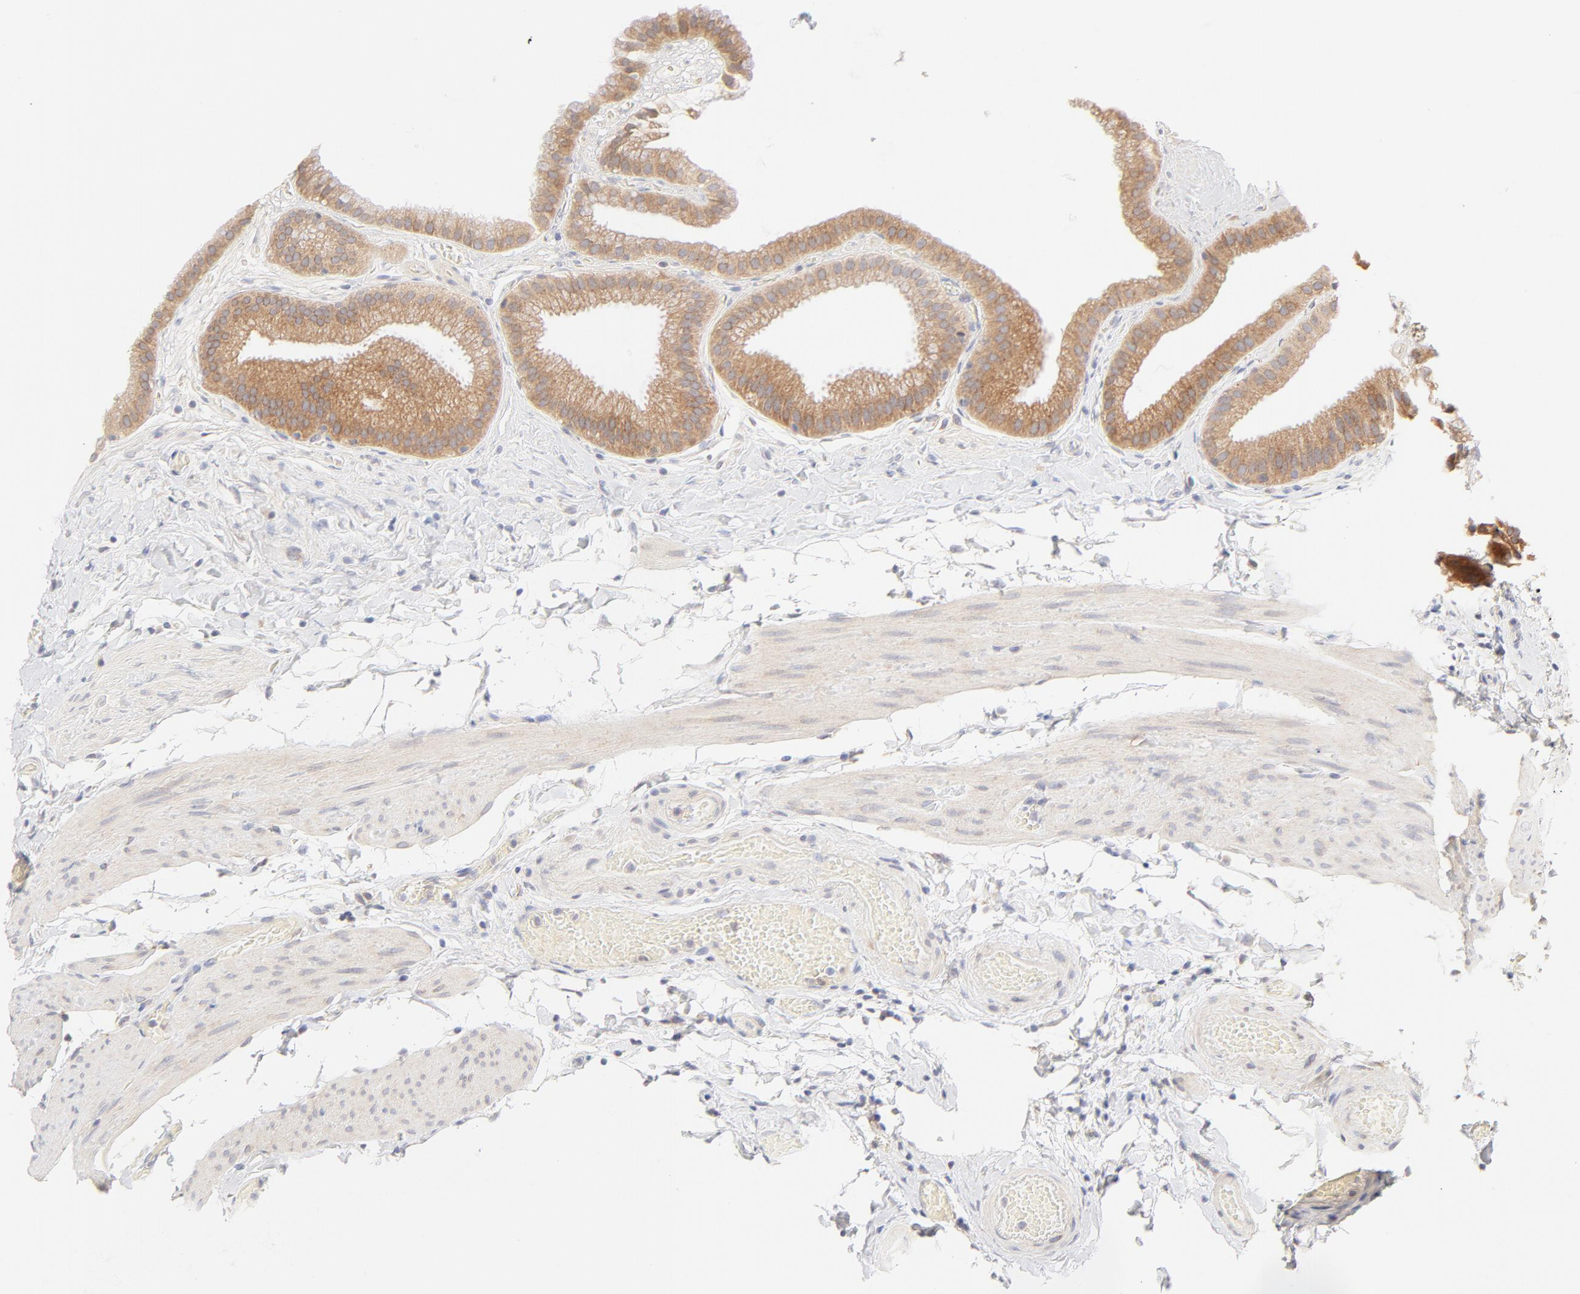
{"staining": {"intensity": "moderate", "quantity": ">75%", "location": "cytoplasmic/membranous"}, "tissue": "gallbladder", "cell_type": "Glandular cells", "image_type": "normal", "snomed": [{"axis": "morphology", "description": "Normal tissue, NOS"}, {"axis": "topography", "description": "Gallbladder"}], "caption": "This micrograph exhibits immunohistochemistry staining of normal human gallbladder, with medium moderate cytoplasmic/membranous positivity in about >75% of glandular cells.", "gene": "RPS6KA1", "patient": {"sex": "female", "age": 63}}